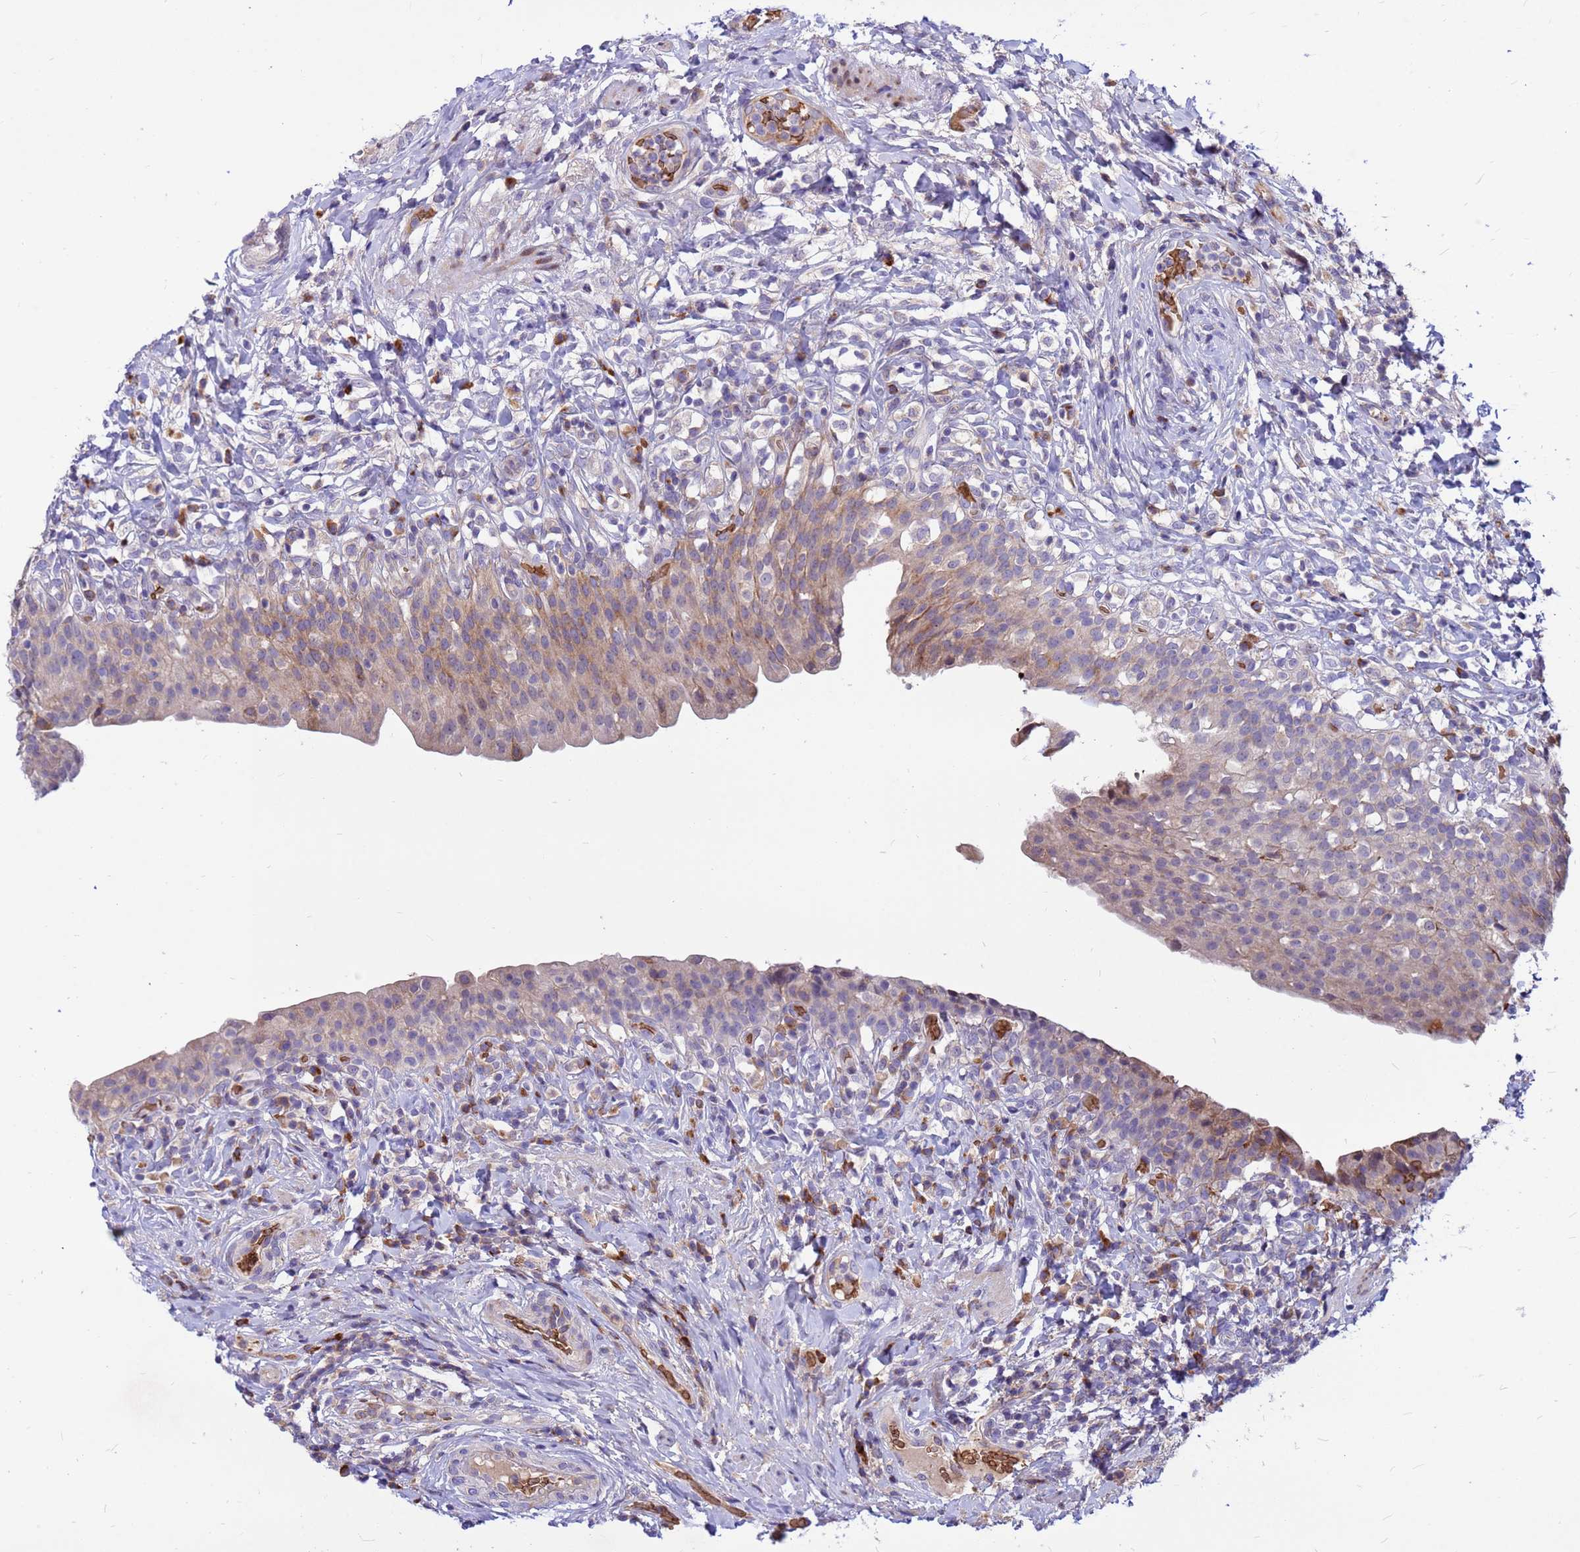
{"staining": {"intensity": "strong", "quantity": "<25%", "location": "cytoplasmic/membranous"}, "tissue": "urinary bladder", "cell_type": "Urothelial cells", "image_type": "normal", "snomed": [{"axis": "morphology", "description": "Normal tissue, NOS"}, {"axis": "morphology", "description": "Inflammation, NOS"}, {"axis": "topography", "description": "Urinary bladder"}], "caption": "A high-resolution histopathology image shows immunohistochemistry (IHC) staining of unremarkable urinary bladder, which shows strong cytoplasmic/membranous positivity in approximately <25% of urothelial cells. (Stains: DAB in brown, nuclei in blue, Microscopy: brightfield microscopy at high magnification).", "gene": "ZNF669", "patient": {"sex": "male", "age": 64}}